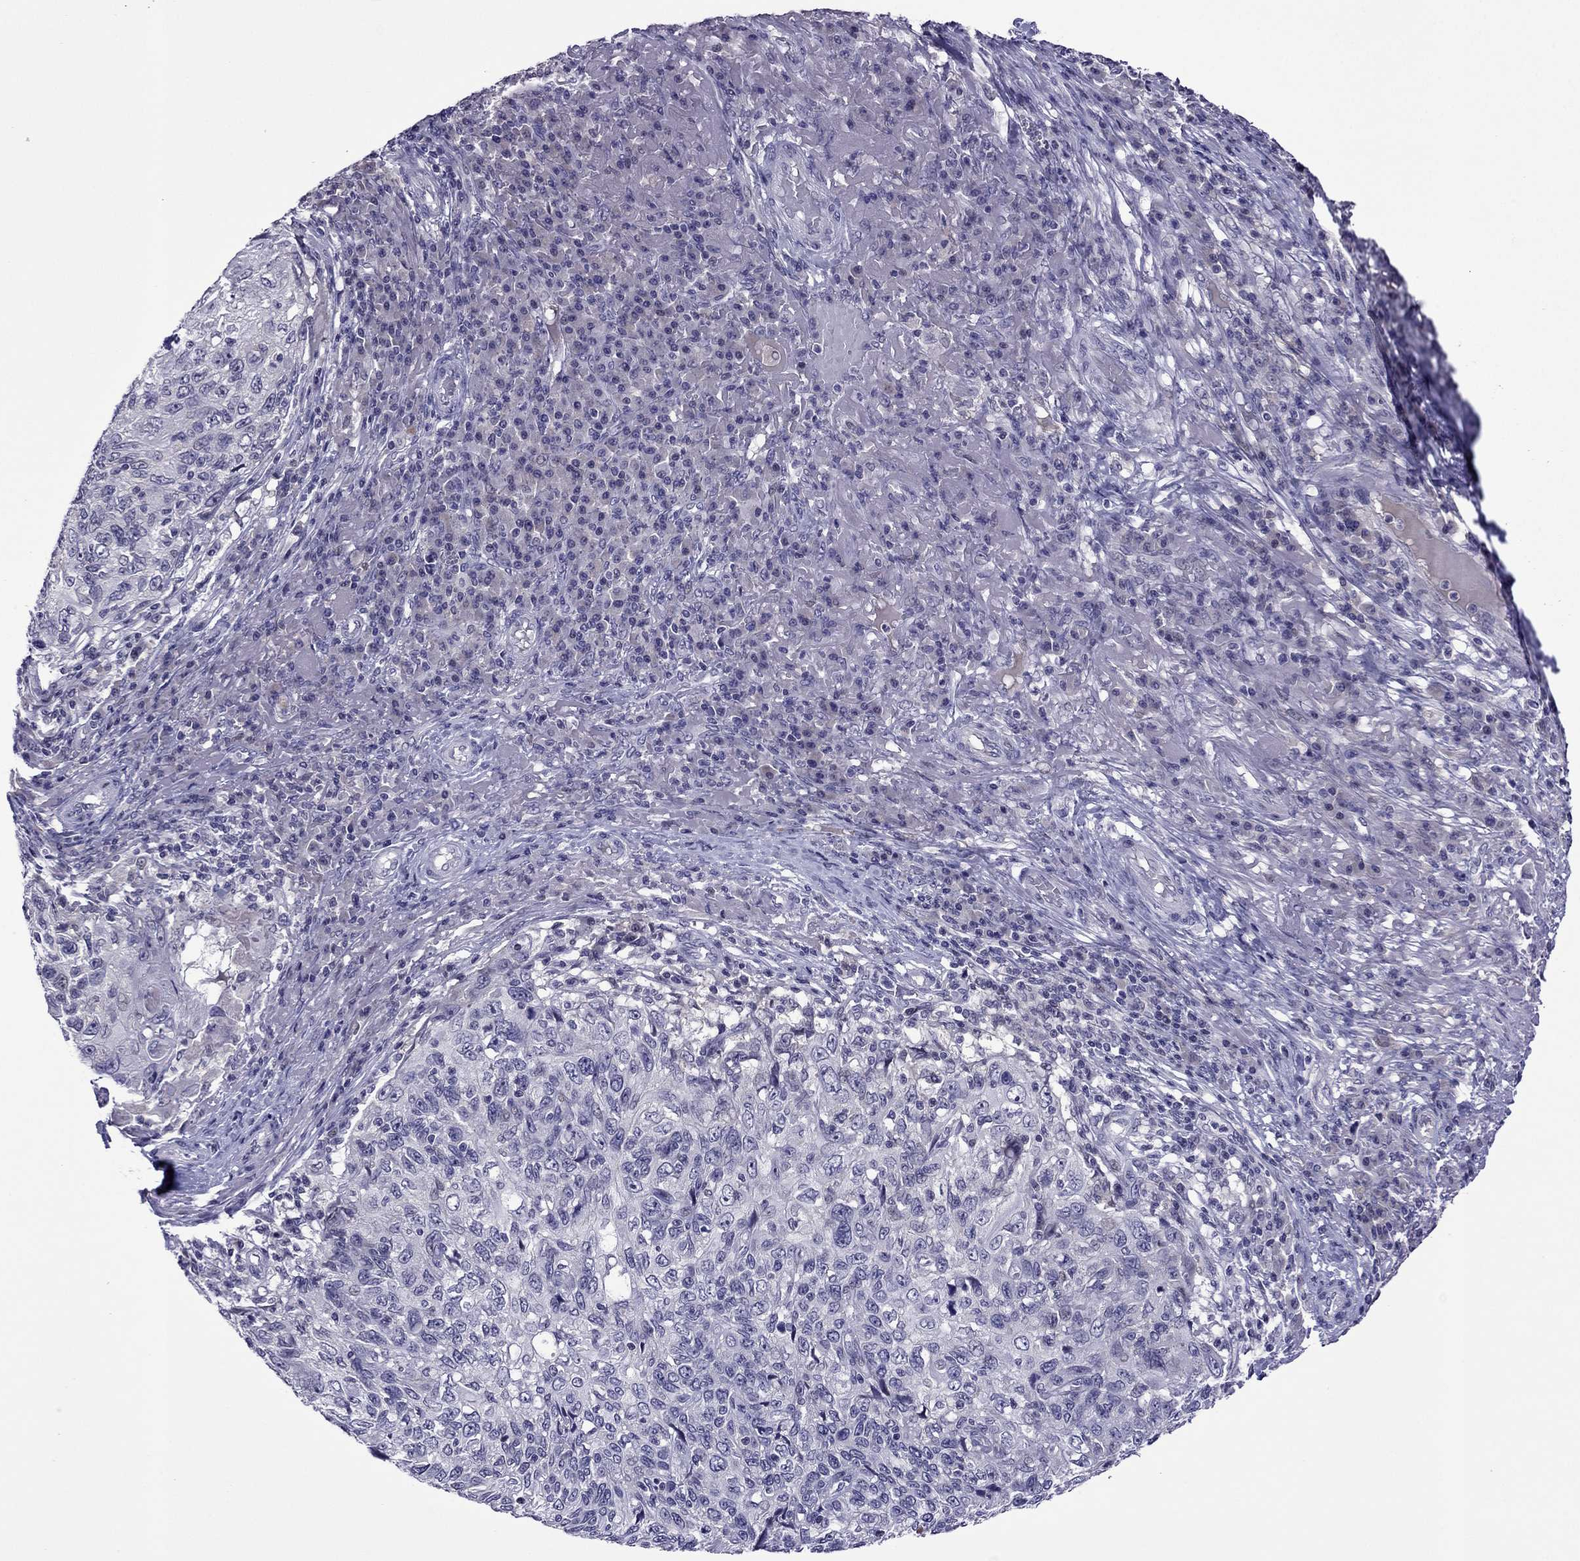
{"staining": {"intensity": "negative", "quantity": "none", "location": "none"}, "tissue": "skin cancer", "cell_type": "Tumor cells", "image_type": "cancer", "snomed": [{"axis": "morphology", "description": "Squamous cell carcinoma, NOS"}, {"axis": "topography", "description": "Skin"}], "caption": "The photomicrograph displays no significant staining in tumor cells of squamous cell carcinoma (skin).", "gene": "SPTBN4", "patient": {"sex": "male", "age": 92}}